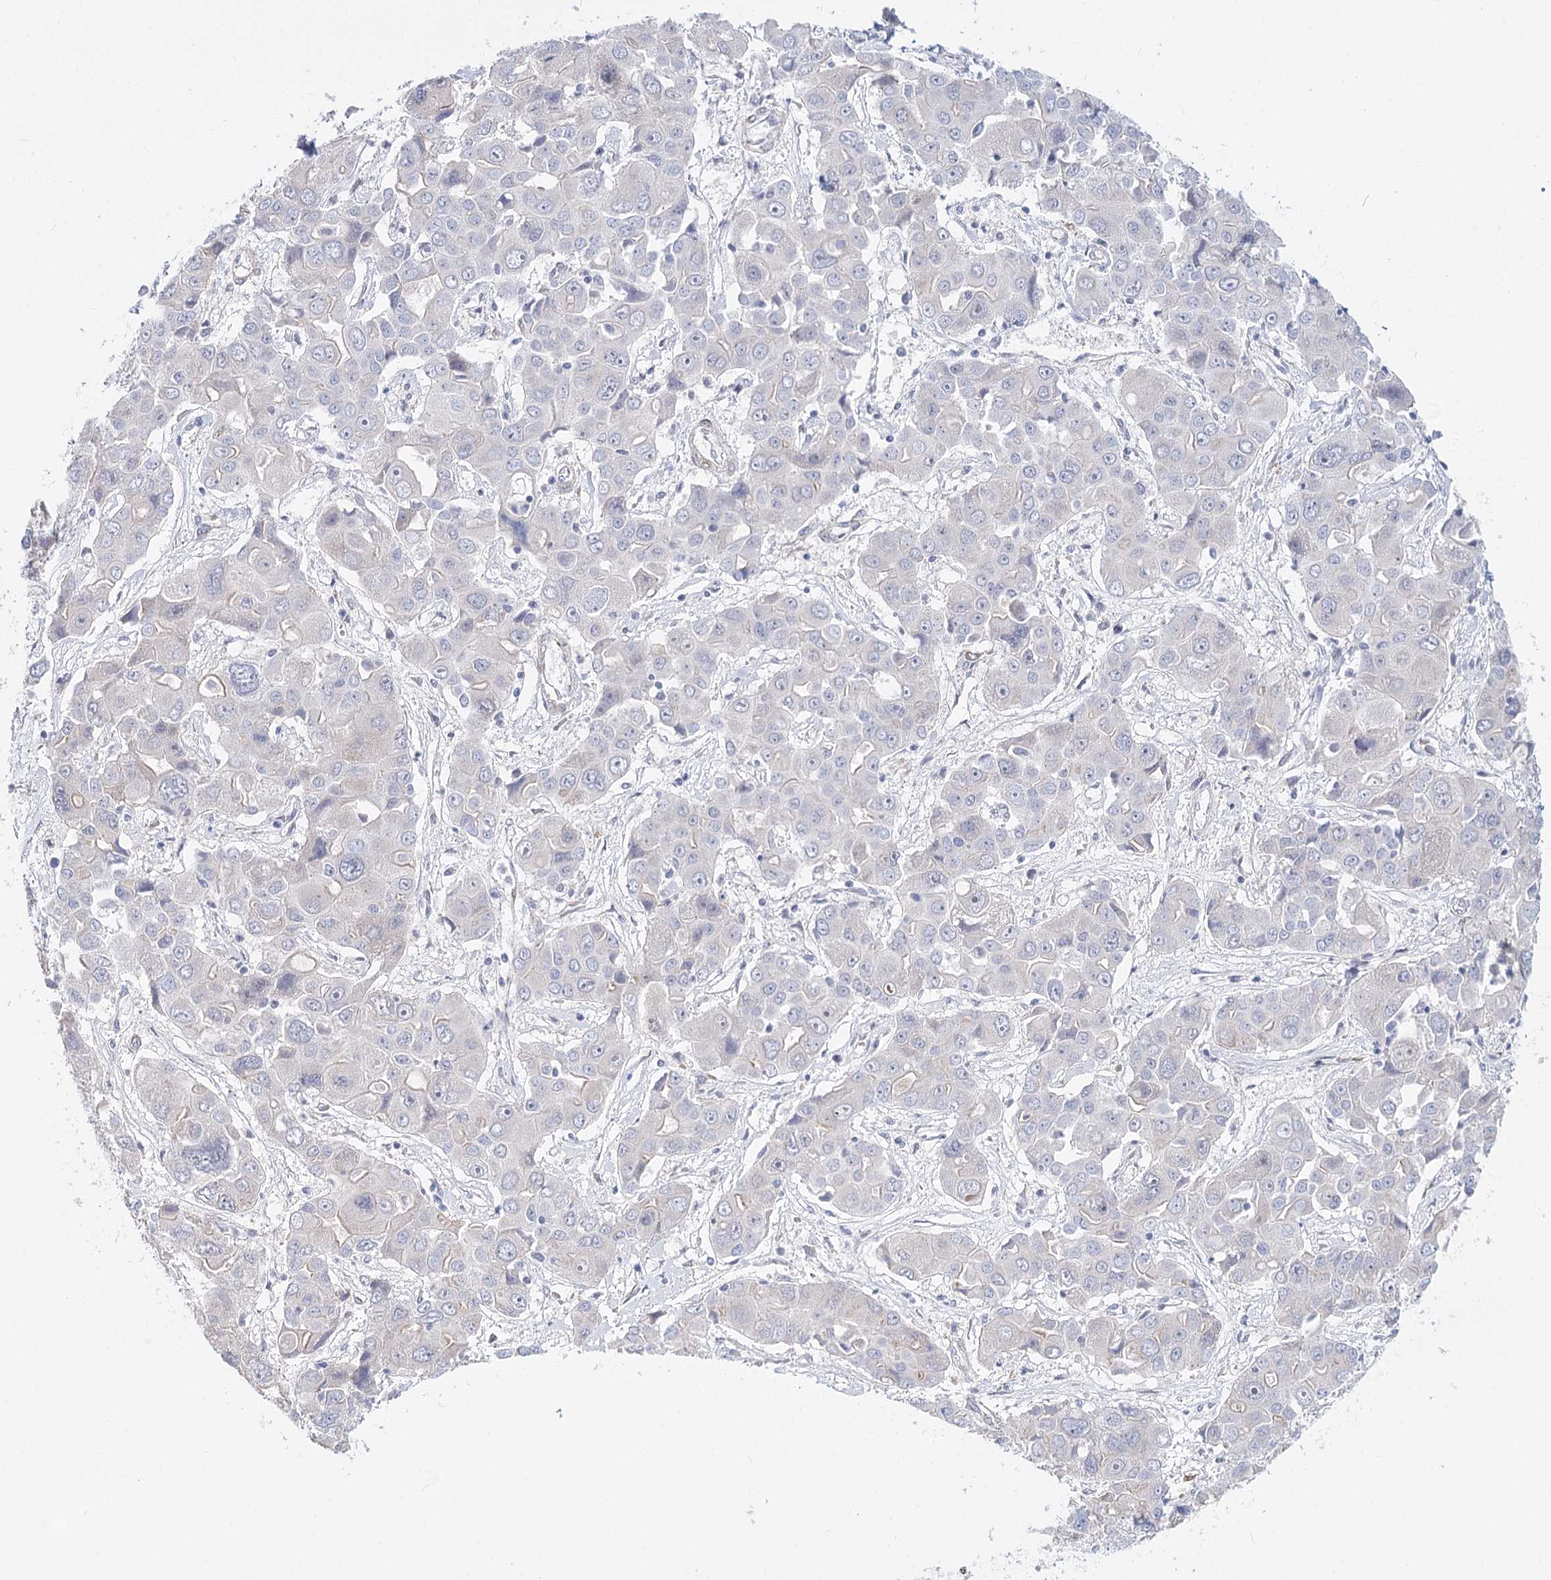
{"staining": {"intensity": "weak", "quantity": "<25%", "location": "cytoplasmic/membranous"}, "tissue": "liver cancer", "cell_type": "Tumor cells", "image_type": "cancer", "snomed": [{"axis": "morphology", "description": "Cholangiocarcinoma"}, {"axis": "topography", "description": "Liver"}], "caption": "This histopathology image is of liver cholangiocarcinoma stained with IHC to label a protein in brown with the nuclei are counter-stained blue. There is no positivity in tumor cells.", "gene": "TEX12", "patient": {"sex": "male", "age": 67}}